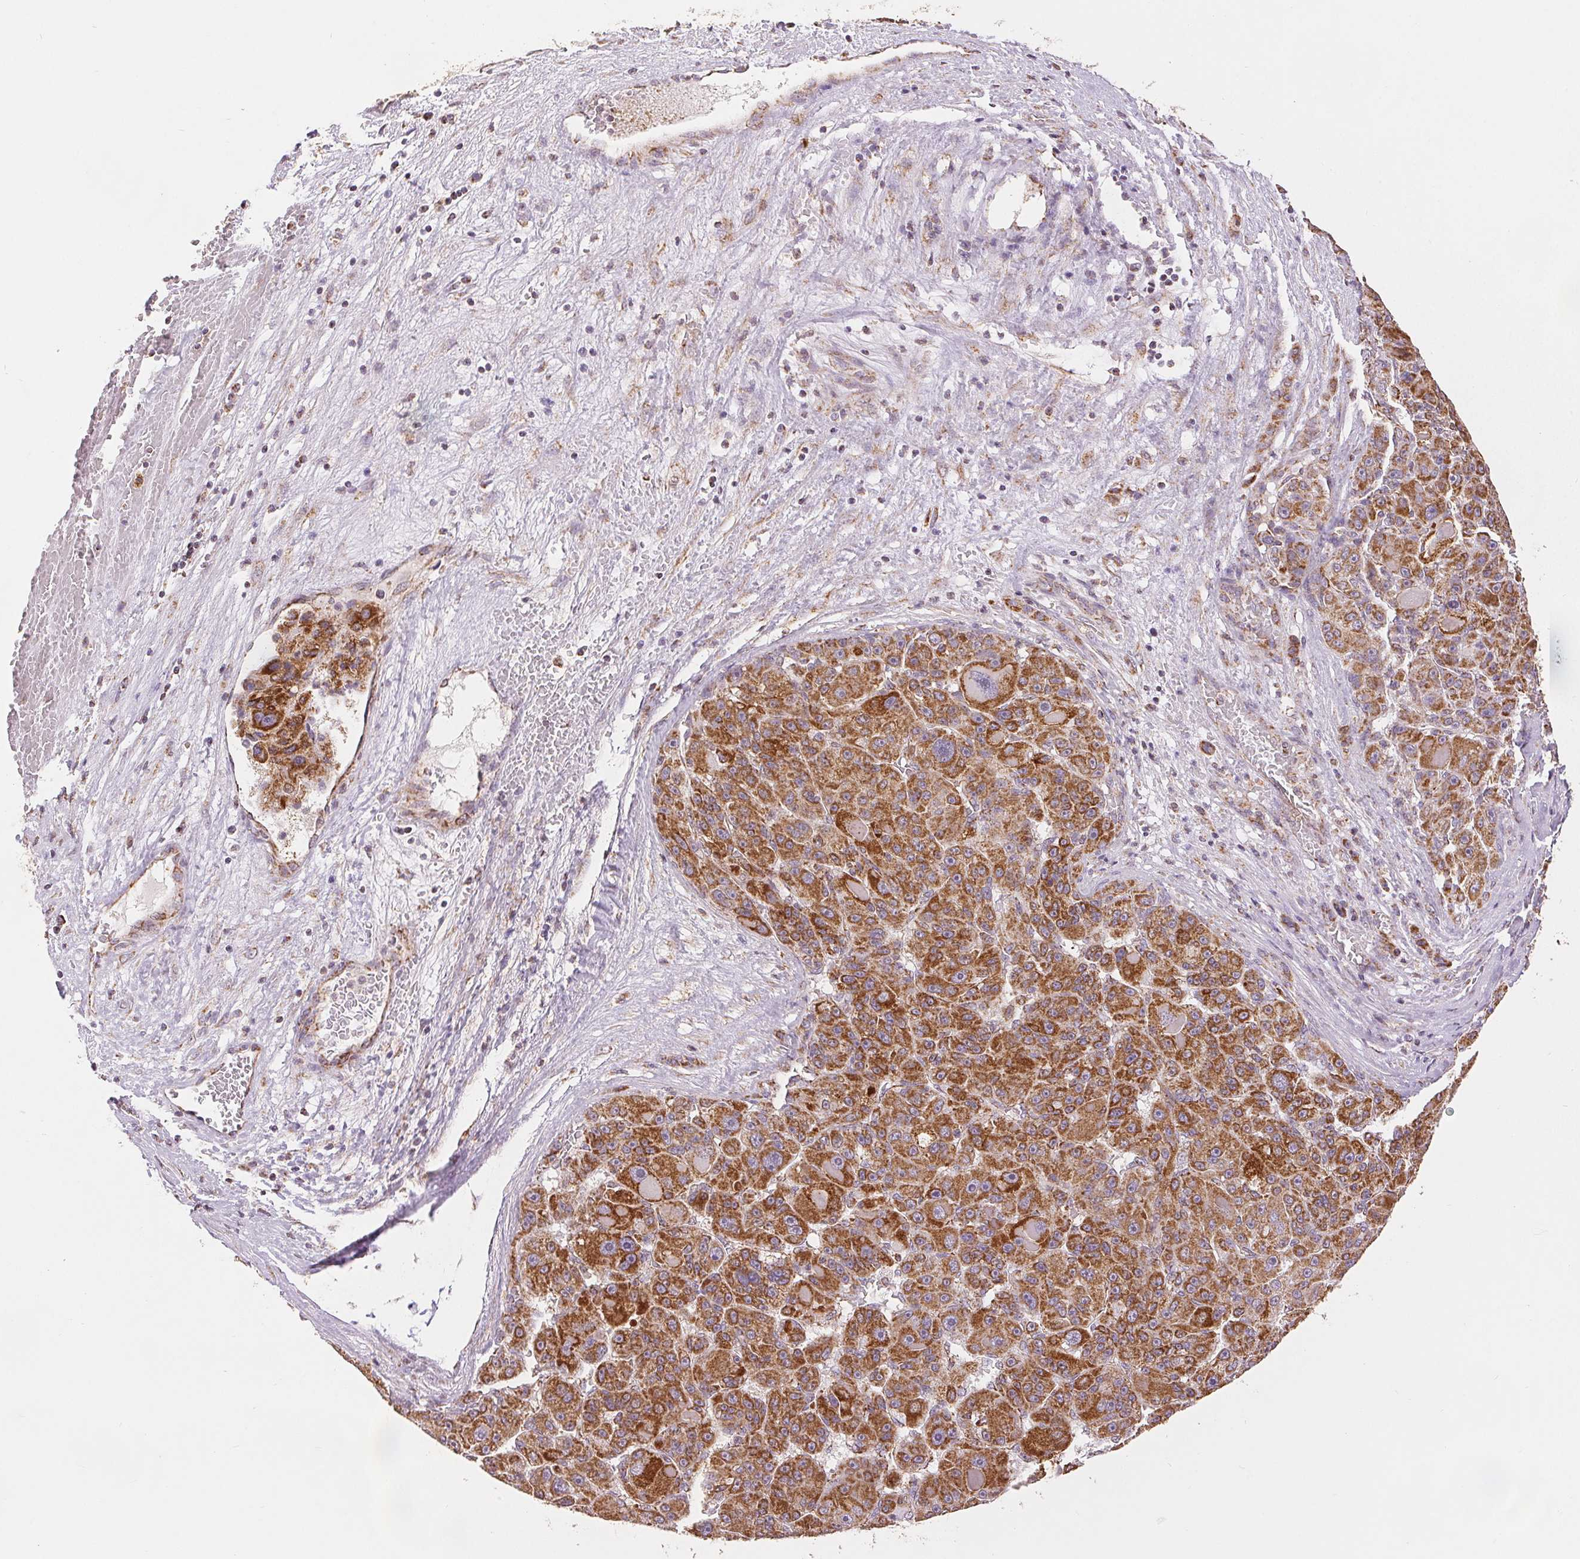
{"staining": {"intensity": "strong", "quantity": ">75%", "location": "cytoplasmic/membranous"}, "tissue": "liver cancer", "cell_type": "Tumor cells", "image_type": "cancer", "snomed": [{"axis": "morphology", "description": "Carcinoma, Hepatocellular, NOS"}, {"axis": "topography", "description": "Liver"}], "caption": "A photomicrograph of human liver hepatocellular carcinoma stained for a protein shows strong cytoplasmic/membranous brown staining in tumor cells.", "gene": "SDHB", "patient": {"sex": "male", "age": 76}}